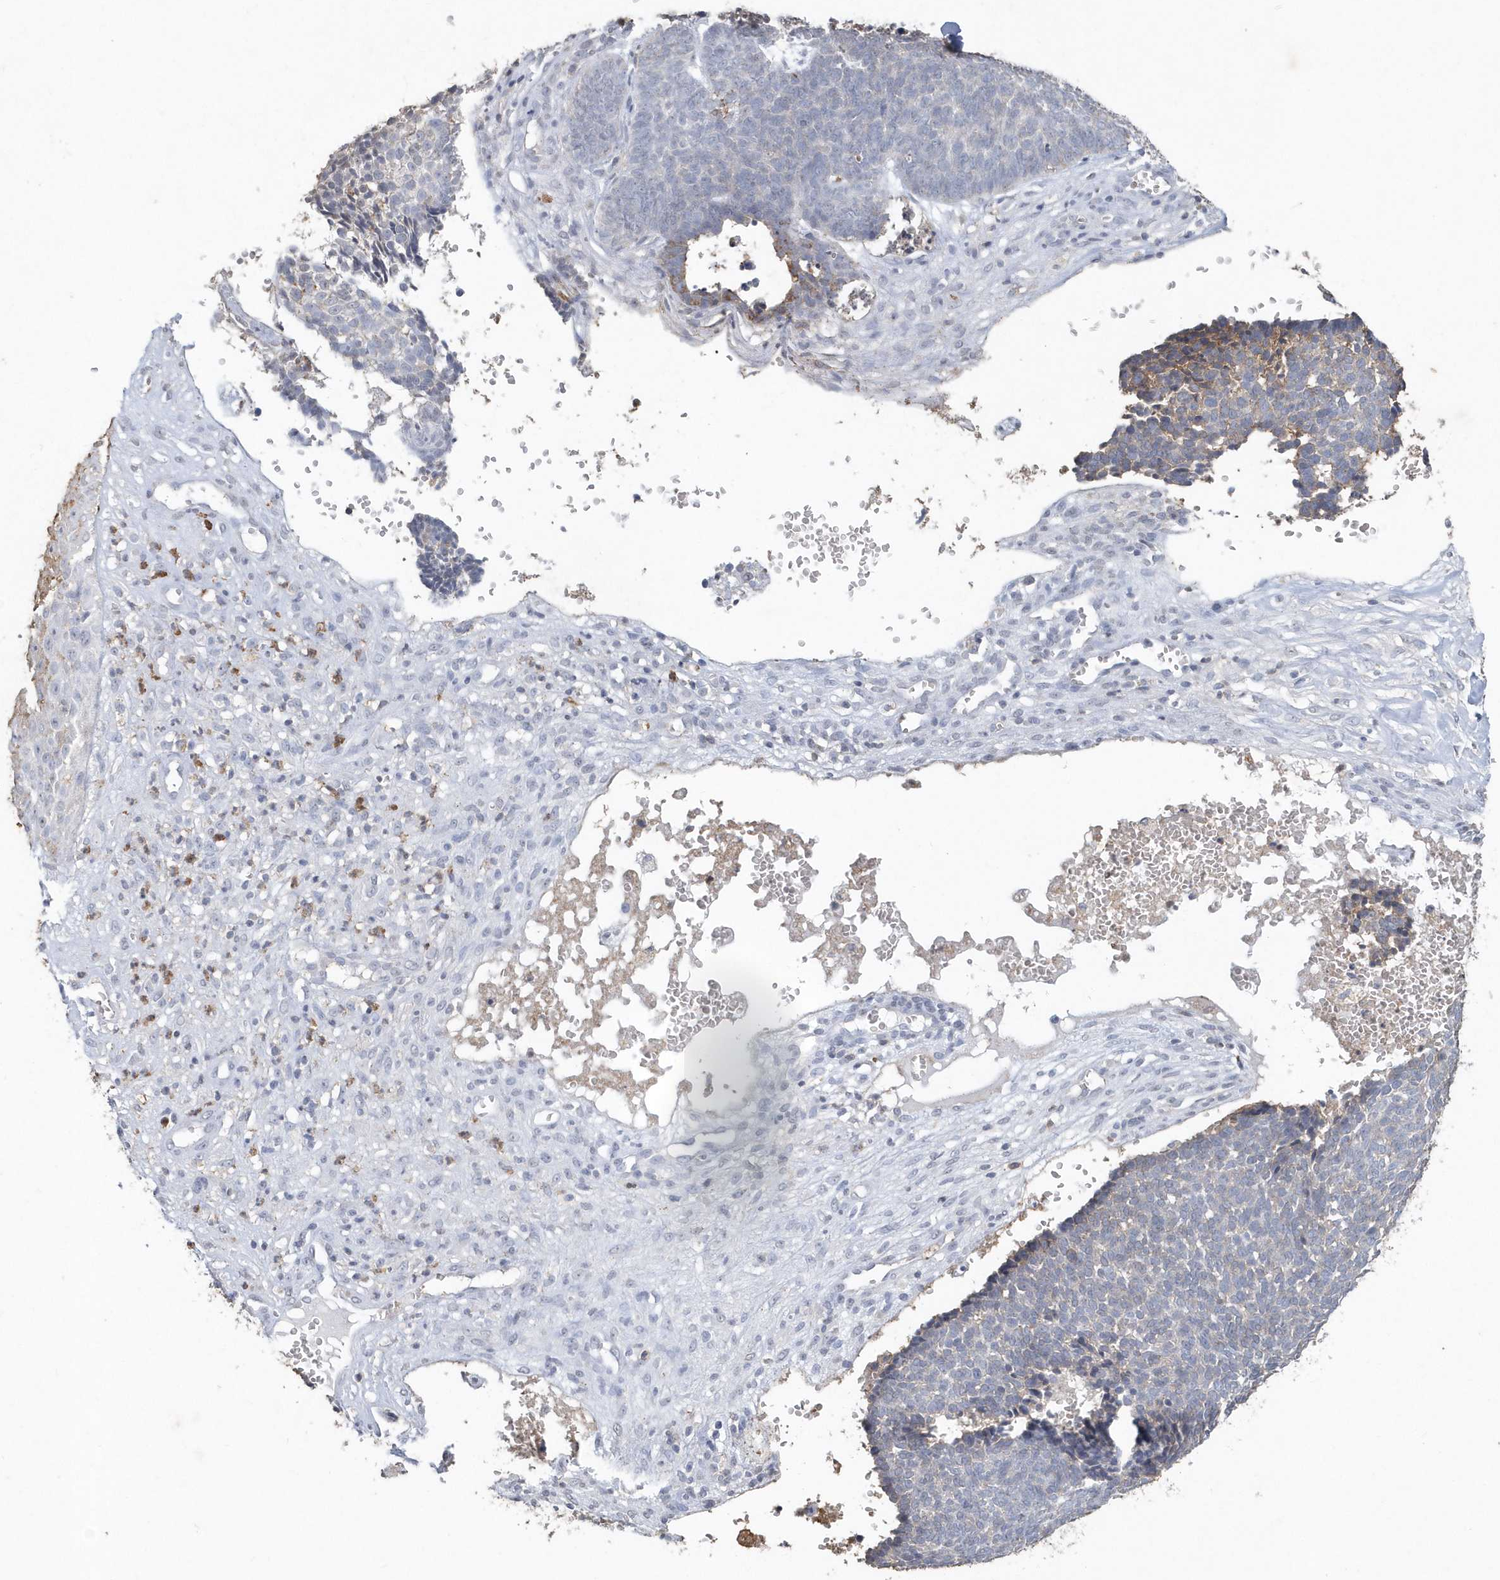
{"staining": {"intensity": "negative", "quantity": "none", "location": "none"}, "tissue": "skin cancer", "cell_type": "Tumor cells", "image_type": "cancer", "snomed": [{"axis": "morphology", "description": "Basal cell carcinoma"}, {"axis": "topography", "description": "Skin"}], "caption": "Skin basal cell carcinoma was stained to show a protein in brown. There is no significant positivity in tumor cells. Nuclei are stained in blue.", "gene": "PDCD1", "patient": {"sex": "male", "age": 84}}